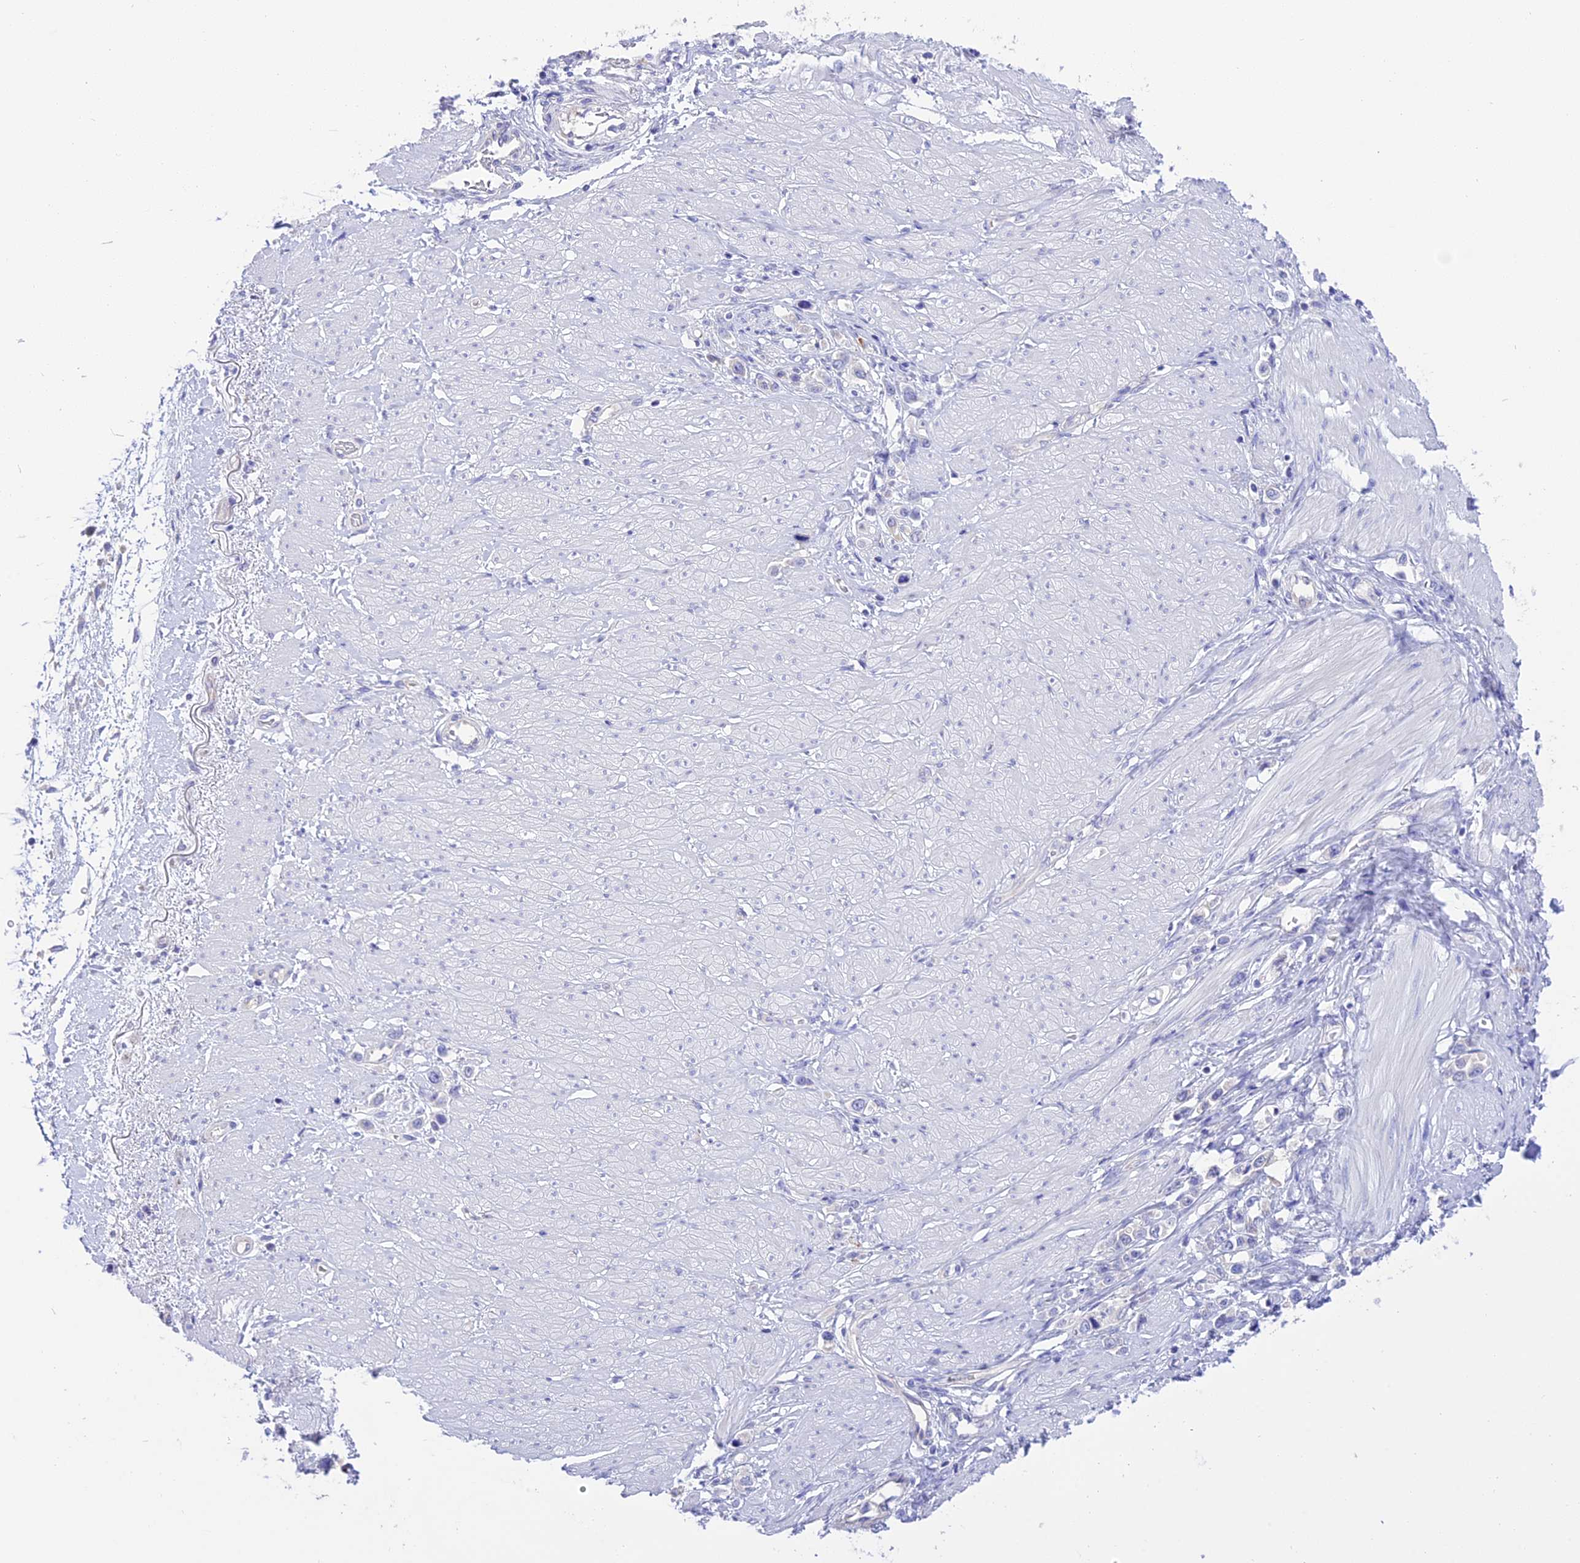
{"staining": {"intensity": "negative", "quantity": "none", "location": "none"}, "tissue": "stomach cancer", "cell_type": "Tumor cells", "image_type": "cancer", "snomed": [{"axis": "morphology", "description": "Adenocarcinoma, NOS"}, {"axis": "topography", "description": "Stomach"}], "caption": "This is a image of immunohistochemistry (IHC) staining of stomach adenocarcinoma, which shows no staining in tumor cells.", "gene": "DCAF16", "patient": {"sex": "female", "age": 65}}